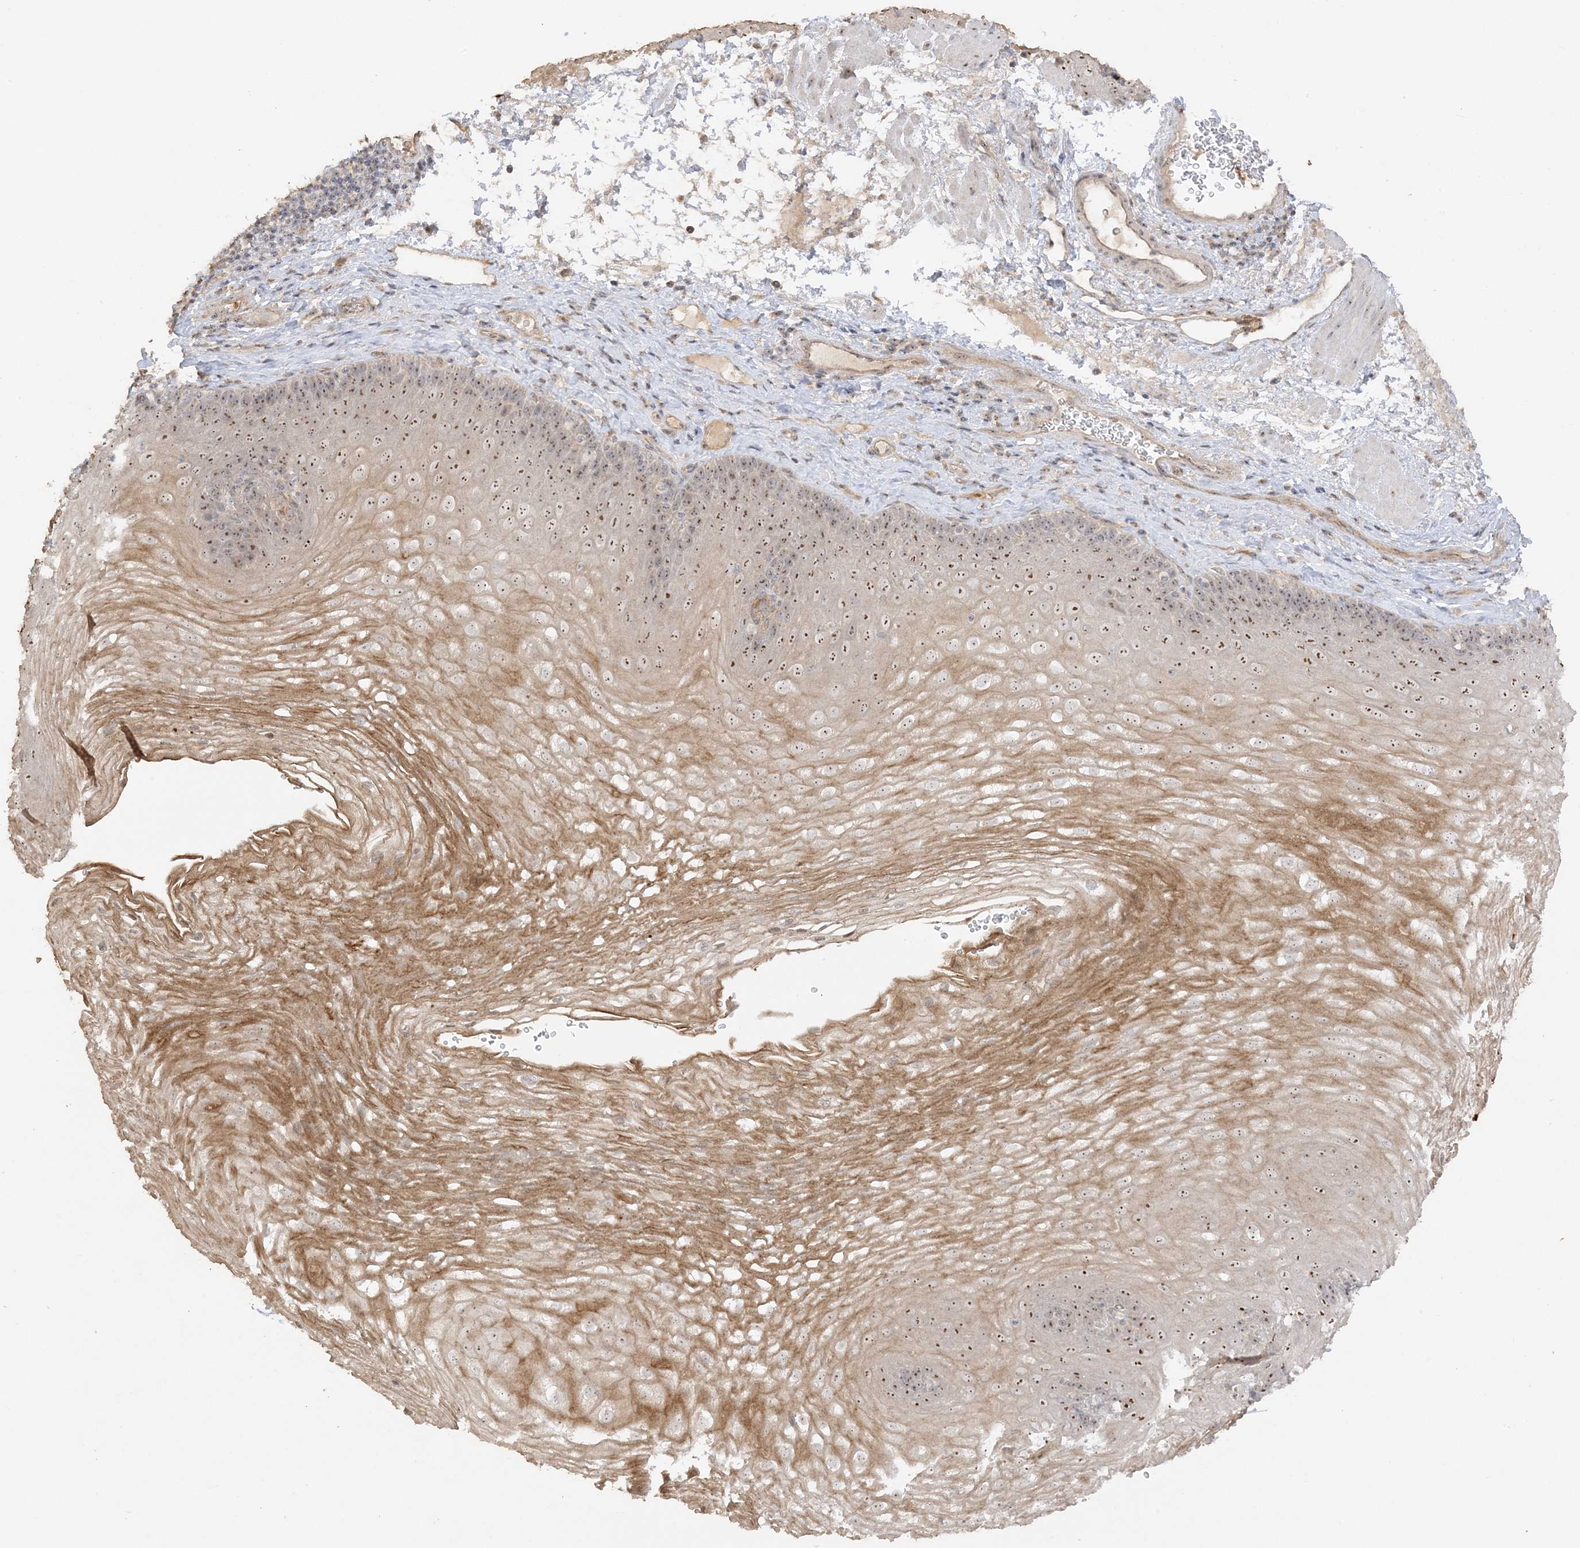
{"staining": {"intensity": "moderate", "quantity": ">75%", "location": "cytoplasmic/membranous,nuclear"}, "tissue": "esophagus", "cell_type": "Squamous epithelial cells", "image_type": "normal", "snomed": [{"axis": "morphology", "description": "Normal tissue, NOS"}, {"axis": "topography", "description": "Esophagus"}], "caption": "Brown immunohistochemical staining in normal human esophagus reveals moderate cytoplasmic/membranous,nuclear expression in about >75% of squamous epithelial cells.", "gene": "DDX18", "patient": {"sex": "female", "age": 66}}